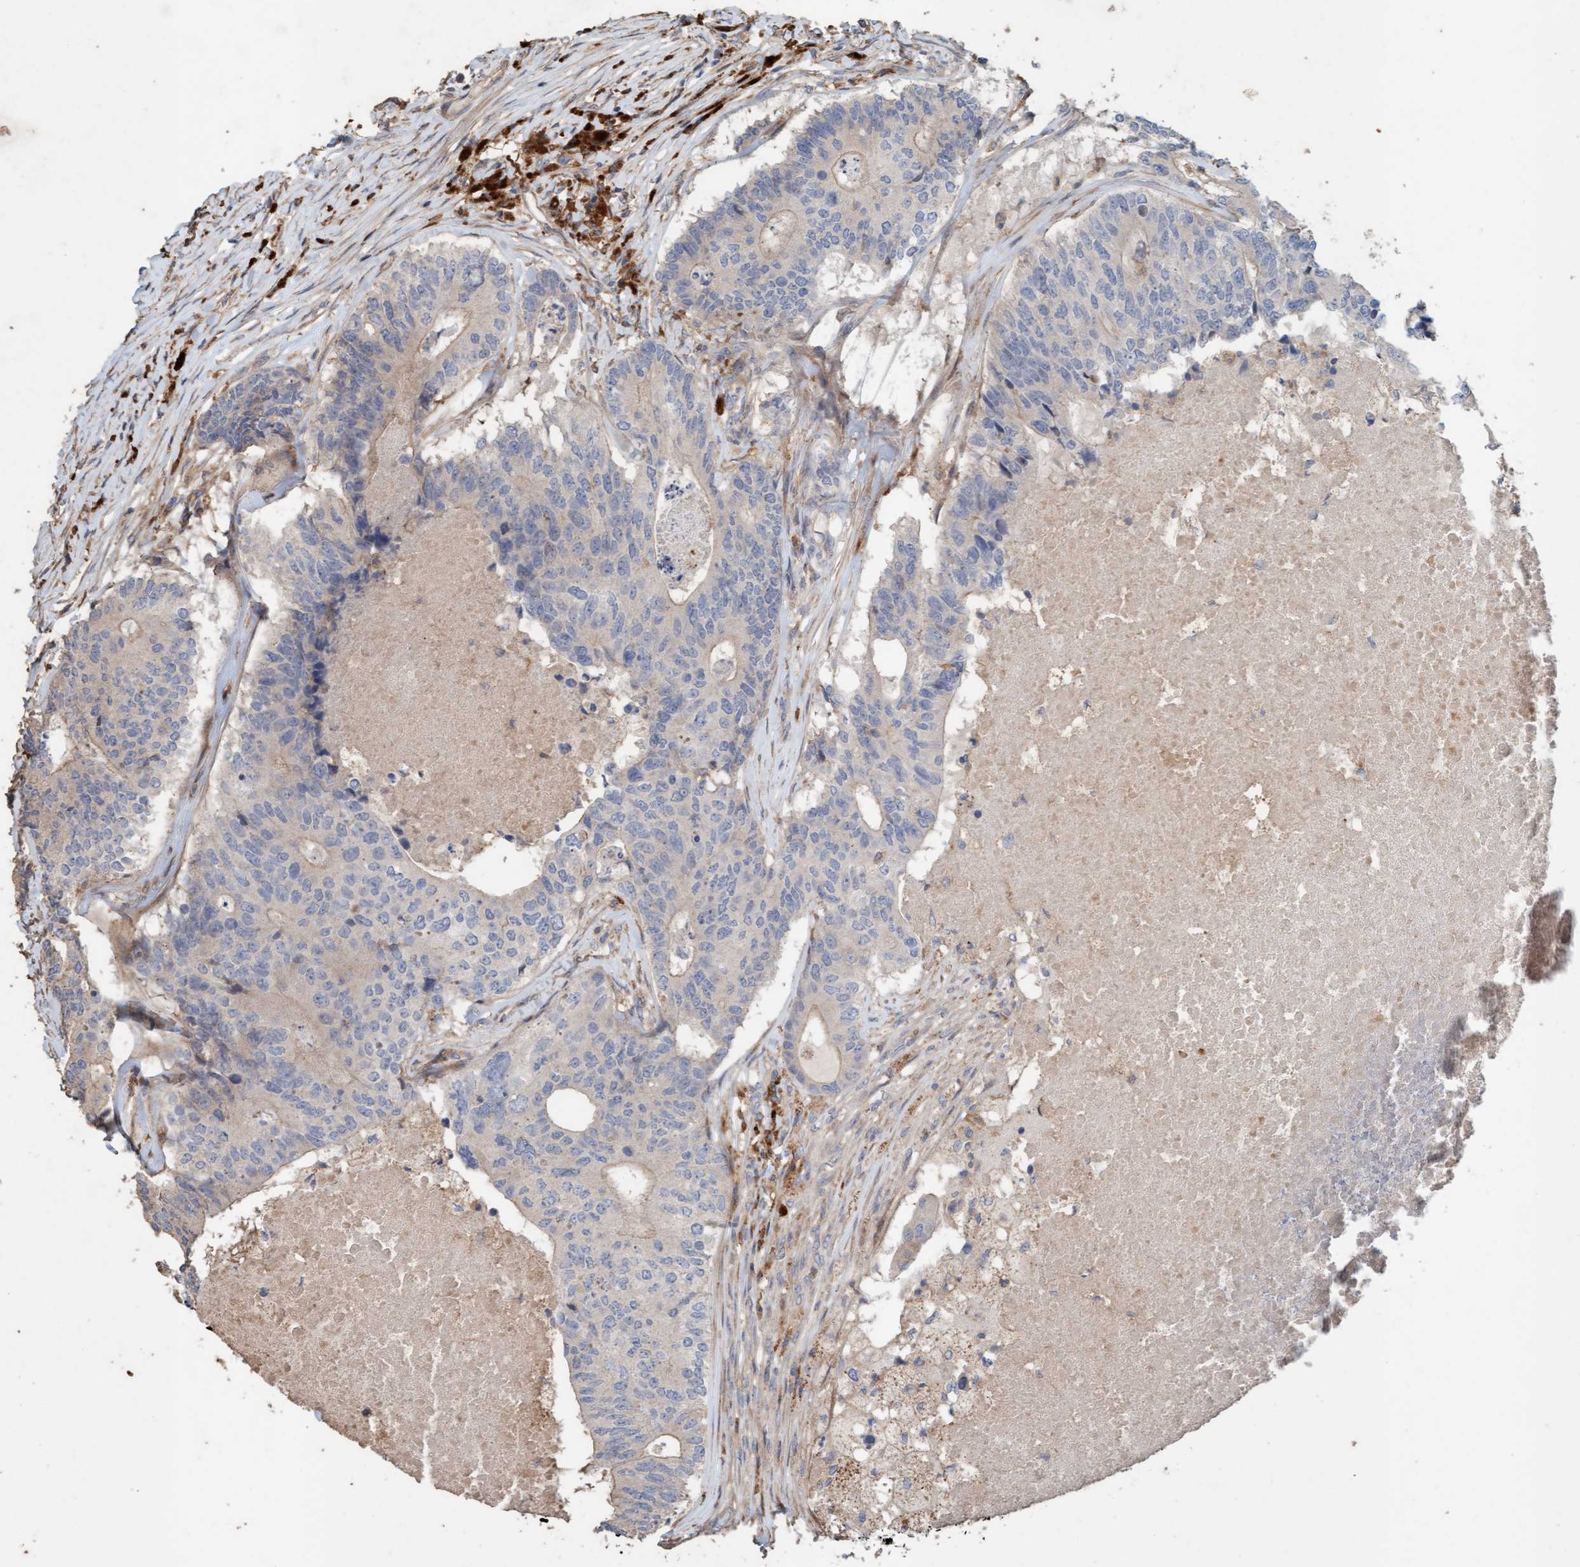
{"staining": {"intensity": "negative", "quantity": "none", "location": "none"}, "tissue": "colorectal cancer", "cell_type": "Tumor cells", "image_type": "cancer", "snomed": [{"axis": "morphology", "description": "Adenocarcinoma, NOS"}, {"axis": "topography", "description": "Colon"}], "caption": "Protein analysis of adenocarcinoma (colorectal) displays no significant positivity in tumor cells.", "gene": "LONRF1", "patient": {"sex": "female", "age": 67}}